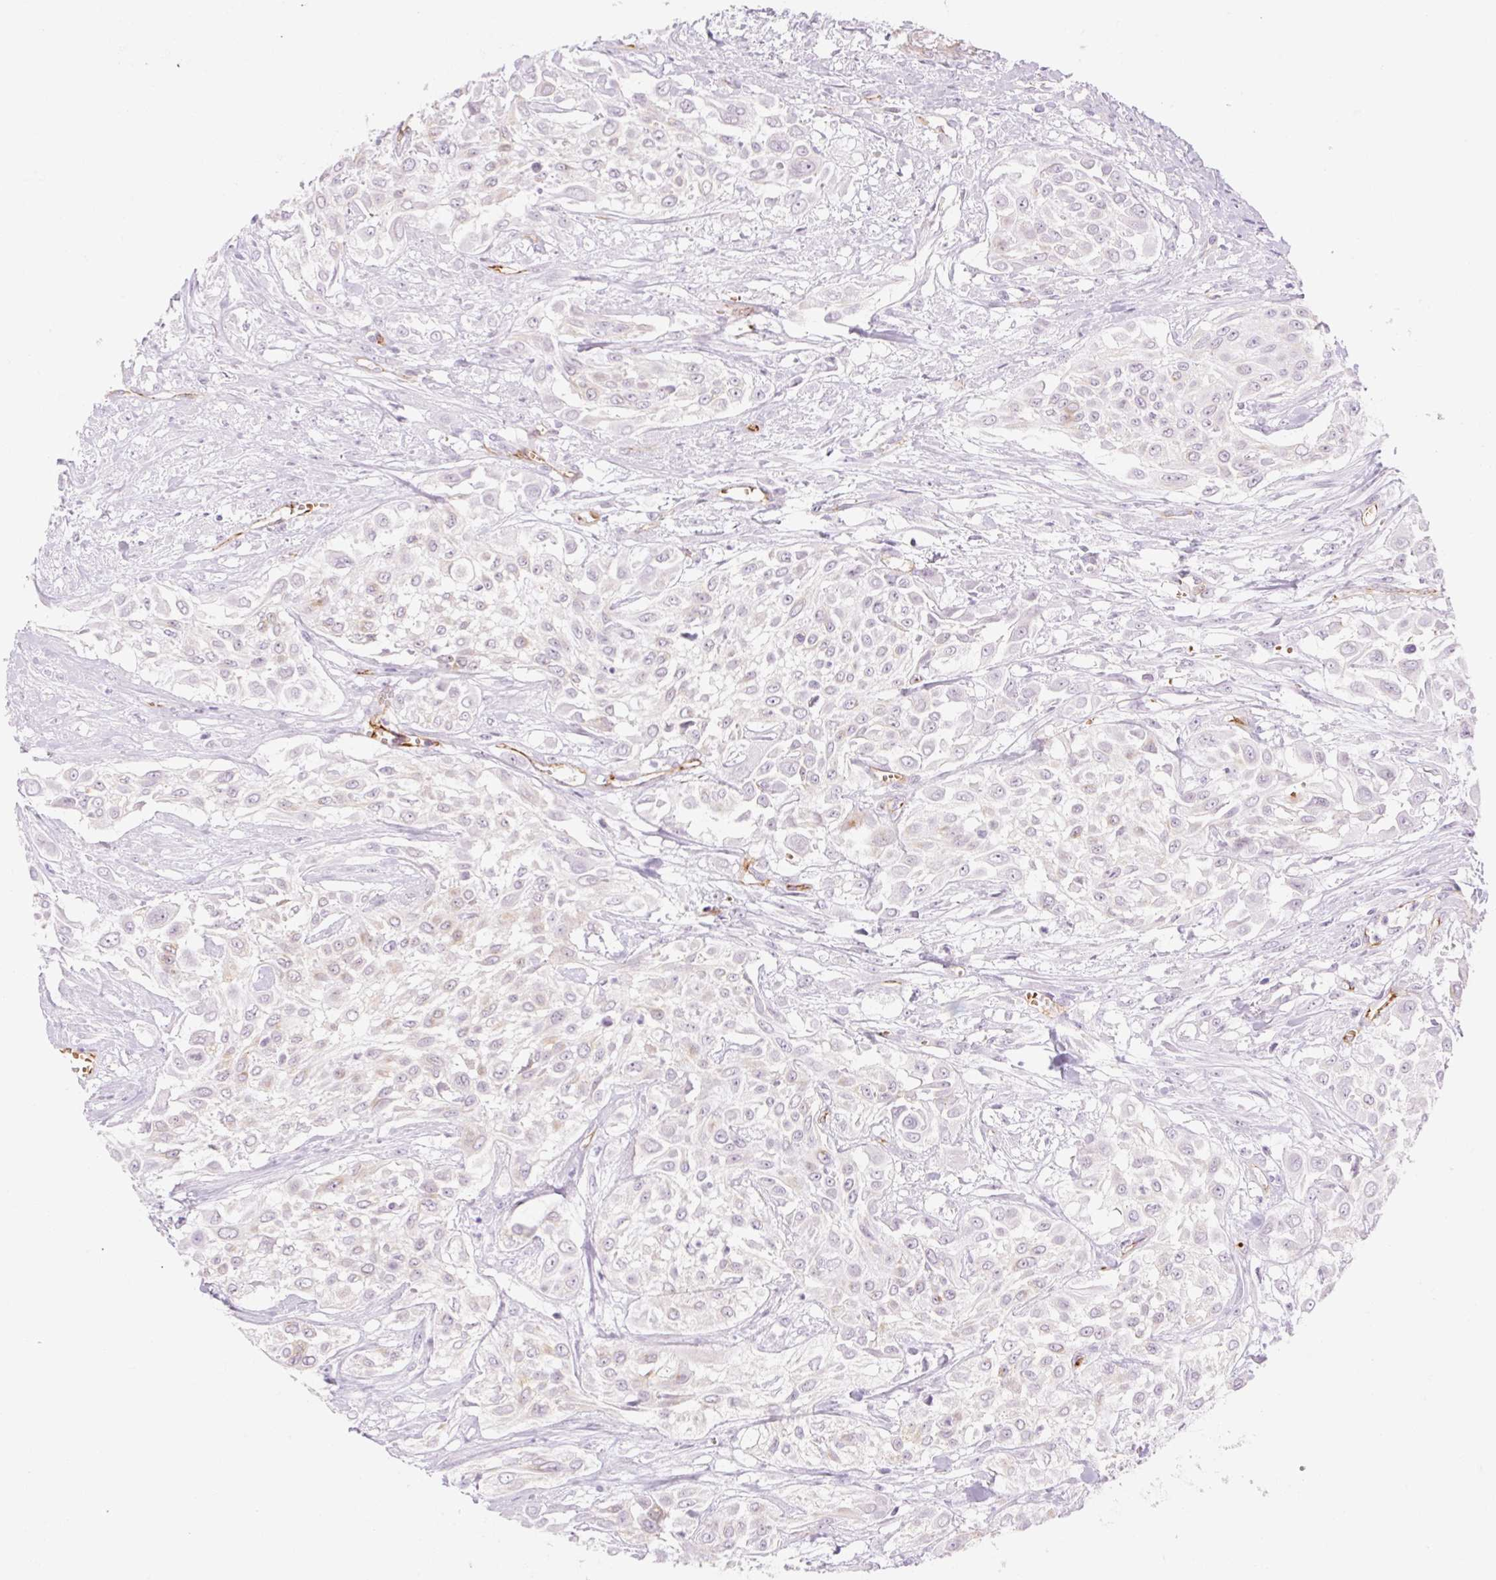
{"staining": {"intensity": "negative", "quantity": "none", "location": "none"}, "tissue": "urothelial cancer", "cell_type": "Tumor cells", "image_type": "cancer", "snomed": [{"axis": "morphology", "description": "Urothelial carcinoma, High grade"}, {"axis": "topography", "description": "Urinary bladder"}], "caption": "Tumor cells show no significant expression in urothelial cancer. The staining was performed using DAB to visualize the protein expression in brown, while the nuclei were stained in blue with hematoxylin (Magnification: 20x).", "gene": "TAF1L", "patient": {"sex": "male", "age": 57}}